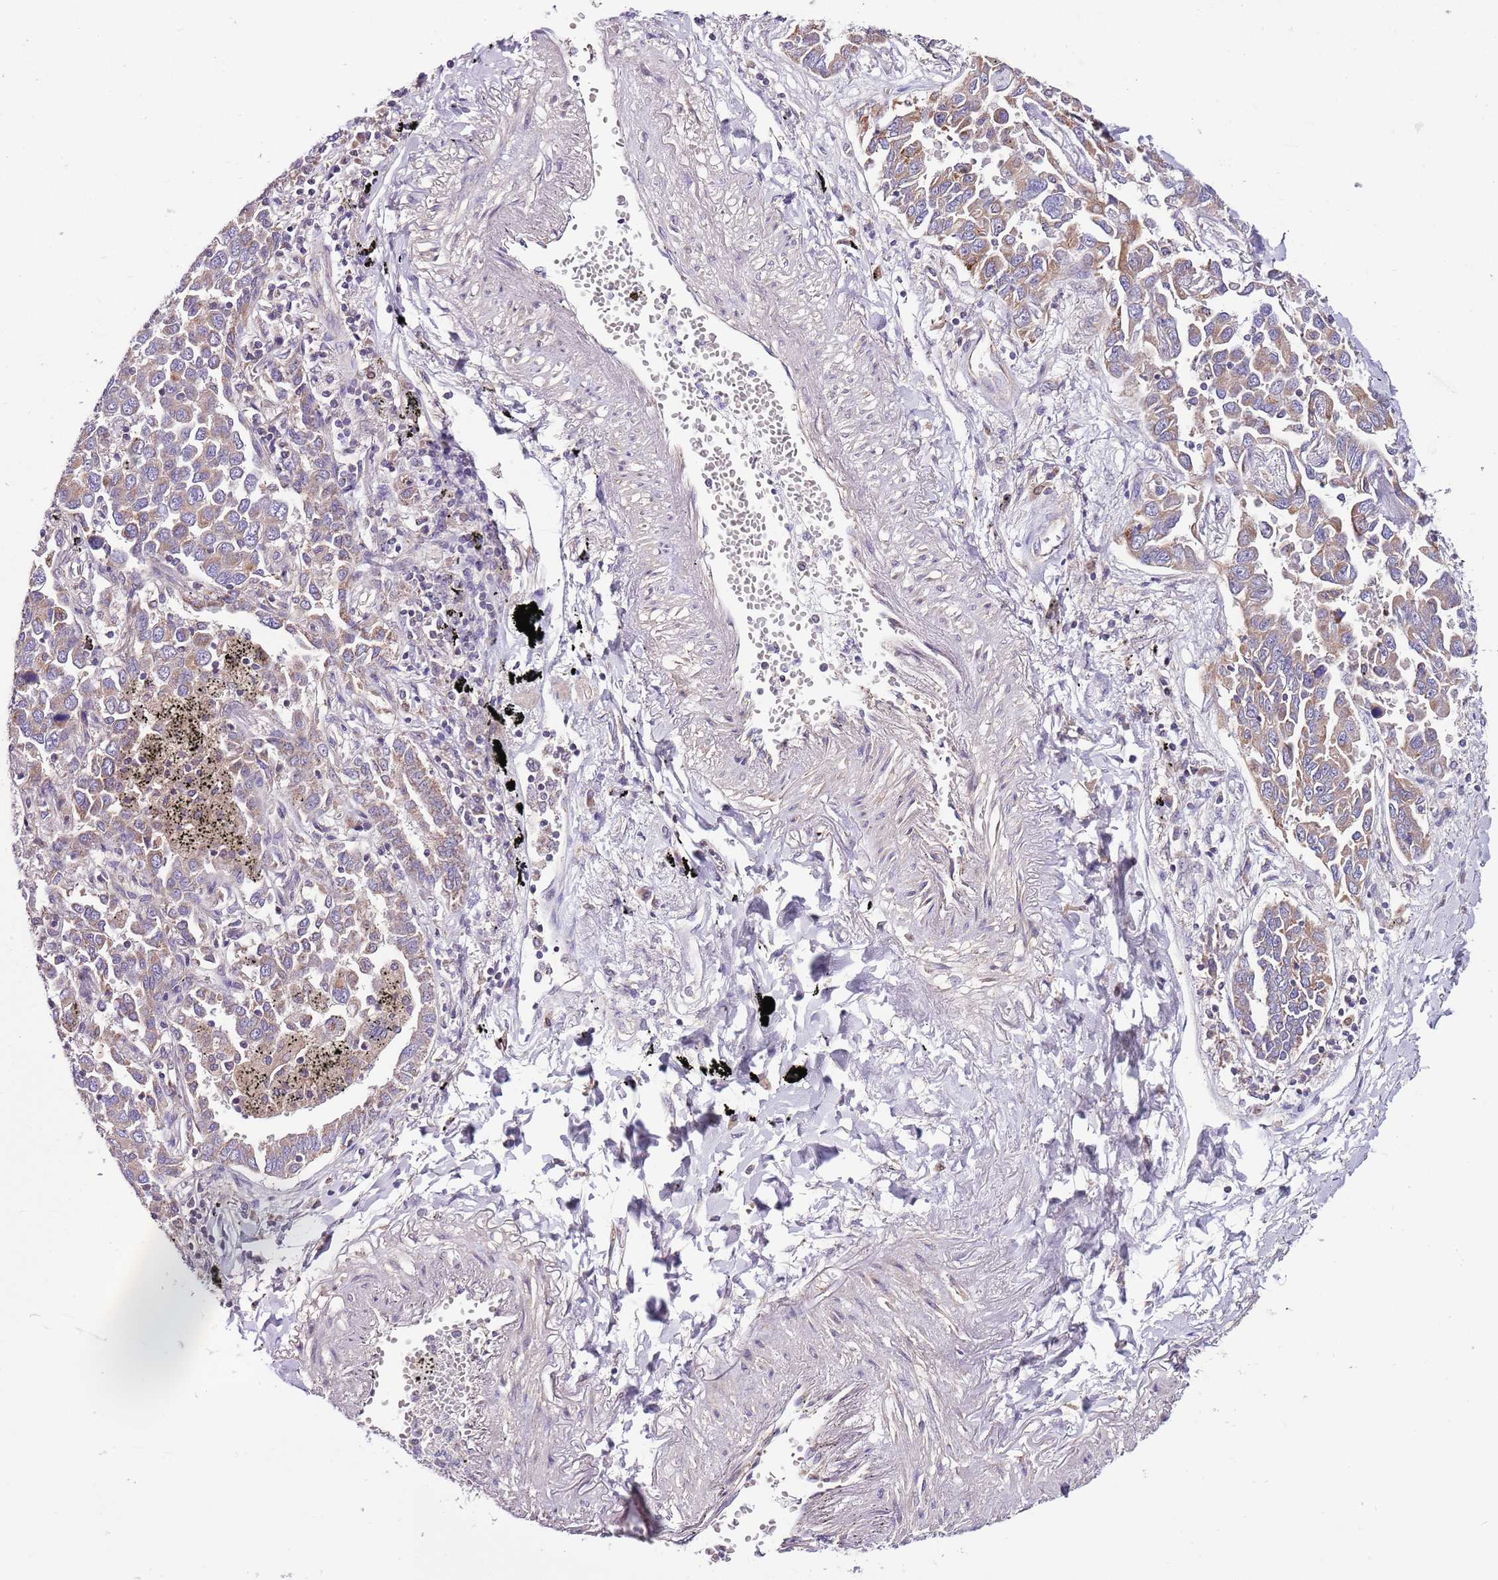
{"staining": {"intensity": "moderate", "quantity": ">75%", "location": "cytoplasmic/membranous"}, "tissue": "lung cancer", "cell_type": "Tumor cells", "image_type": "cancer", "snomed": [{"axis": "morphology", "description": "Adenocarcinoma, NOS"}, {"axis": "topography", "description": "Lung"}], "caption": "A medium amount of moderate cytoplasmic/membranous staining is appreciated in about >75% of tumor cells in lung adenocarcinoma tissue. Nuclei are stained in blue.", "gene": "SMG1", "patient": {"sex": "male", "age": 67}}